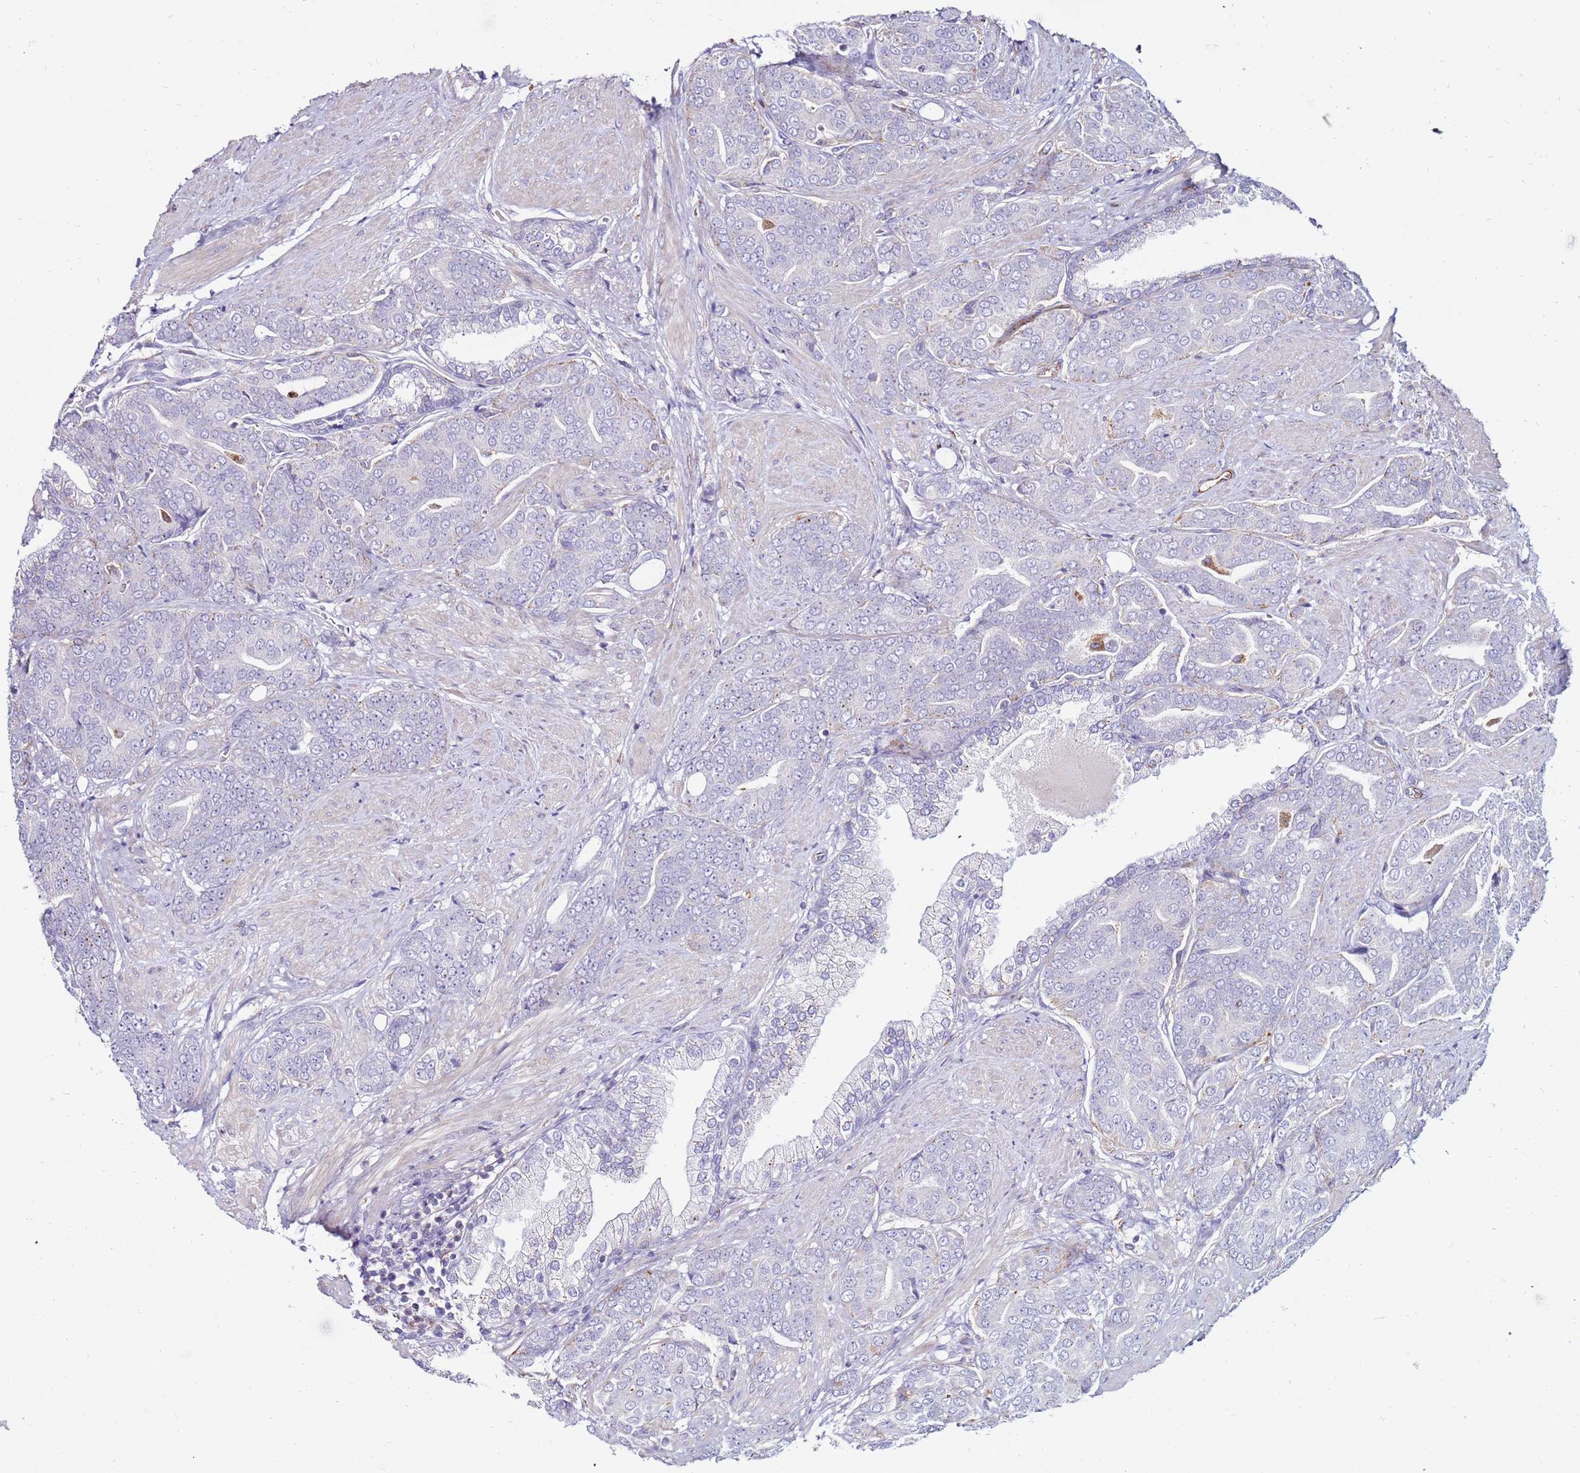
{"staining": {"intensity": "negative", "quantity": "none", "location": "none"}, "tissue": "prostate cancer", "cell_type": "Tumor cells", "image_type": "cancer", "snomed": [{"axis": "morphology", "description": "Adenocarcinoma, High grade"}, {"axis": "topography", "description": "Prostate"}], "caption": "This is a image of IHC staining of prostate cancer (adenocarcinoma (high-grade)), which shows no positivity in tumor cells. (DAB IHC, high magnification).", "gene": "CLEC4M", "patient": {"sex": "male", "age": 67}}